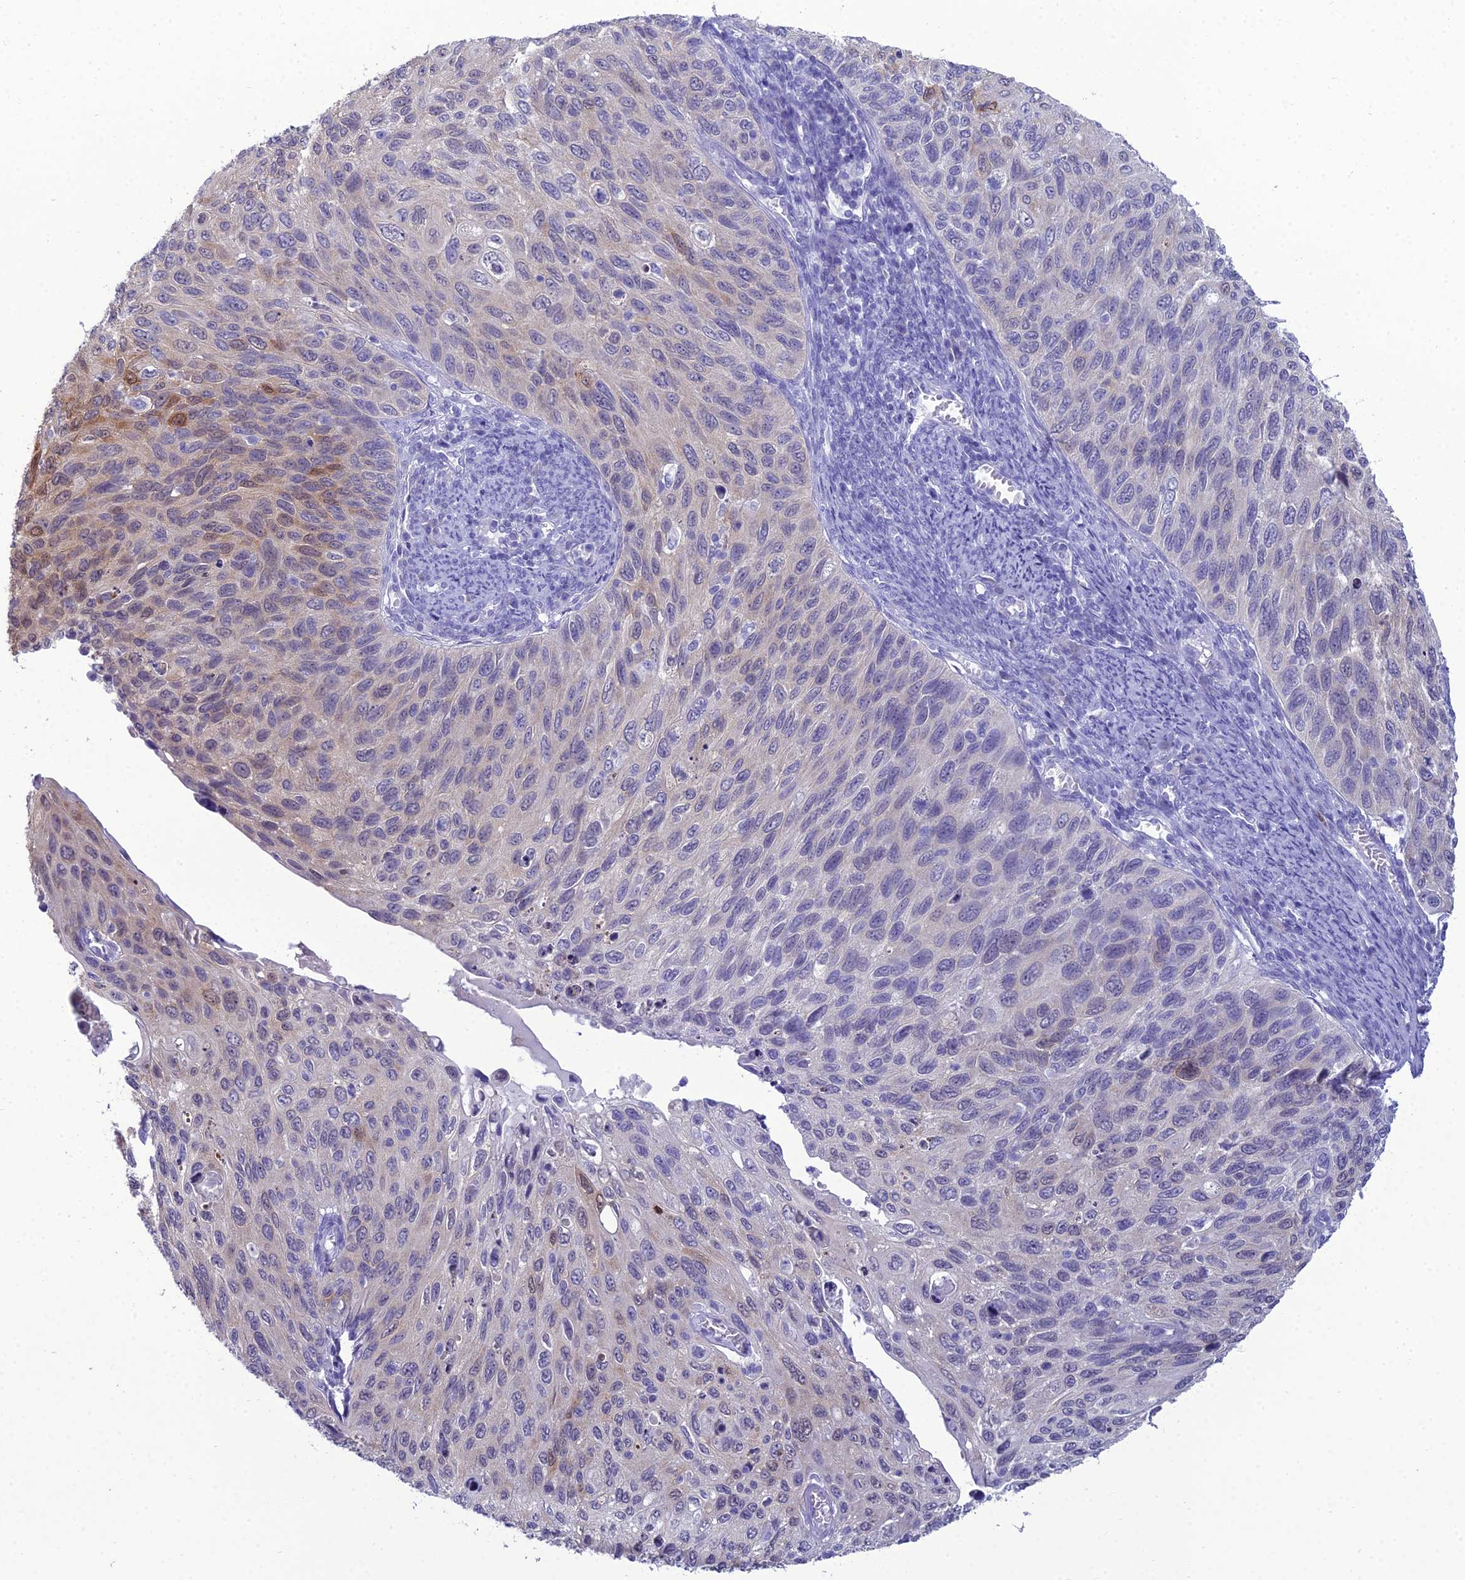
{"staining": {"intensity": "moderate", "quantity": "<25%", "location": "cytoplasmic/membranous"}, "tissue": "cervical cancer", "cell_type": "Tumor cells", "image_type": "cancer", "snomed": [{"axis": "morphology", "description": "Squamous cell carcinoma, NOS"}, {"axis": "topography", "description": "Cervix"}], "caption": "Squamous cell carcinoma (cervical) stained for a protein (brown) exhibits moderate cytoplasmic/membranous positive expression in approximately <25% of tumor cells.", "gene": "GNPNAT1", "patient": {"sex": "female", "age": 70}}